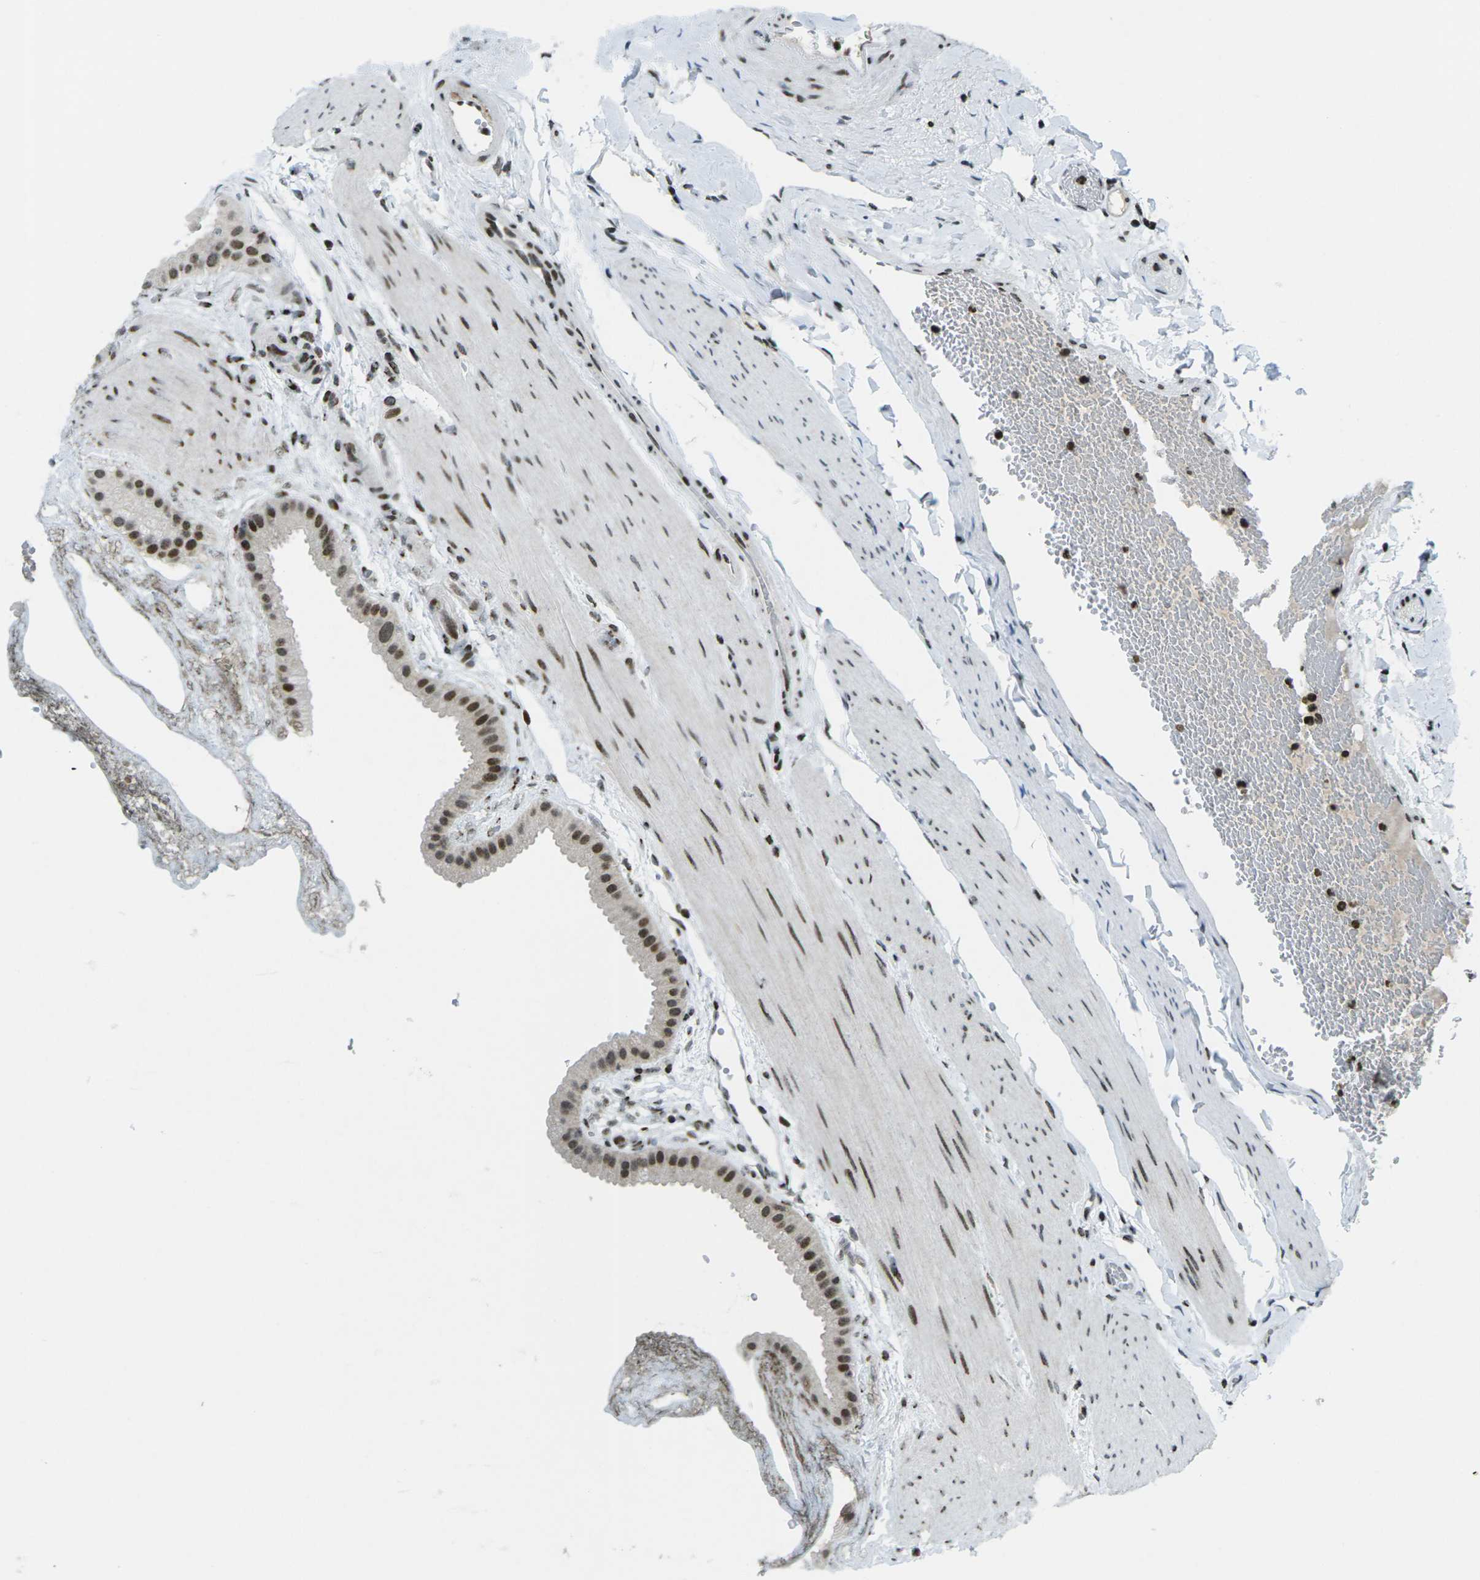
{"staining": {"intensity": "strong", "quantity": ">75%", "location": "nuclear"}, "tissue": "gallbladder", "cell_type": "Glandular cells", "image_type": "normal", "snomed": [{"axis": "morphology", "description": "Normal tissue, NOS"}, {"axis": "topography", "description": "Gallbladder"}], "caption": "DAB (3,3'-diaminobenzidine) immunohistochemical staining of normal human gallbladder exhibits strong nuclear protein positivity in about >75% of glandular cells. Ihc stains the protein in brown and the nuclei are stained blue.", "gene": "EME1", "patient": {"sex": "female", "age": 64}}